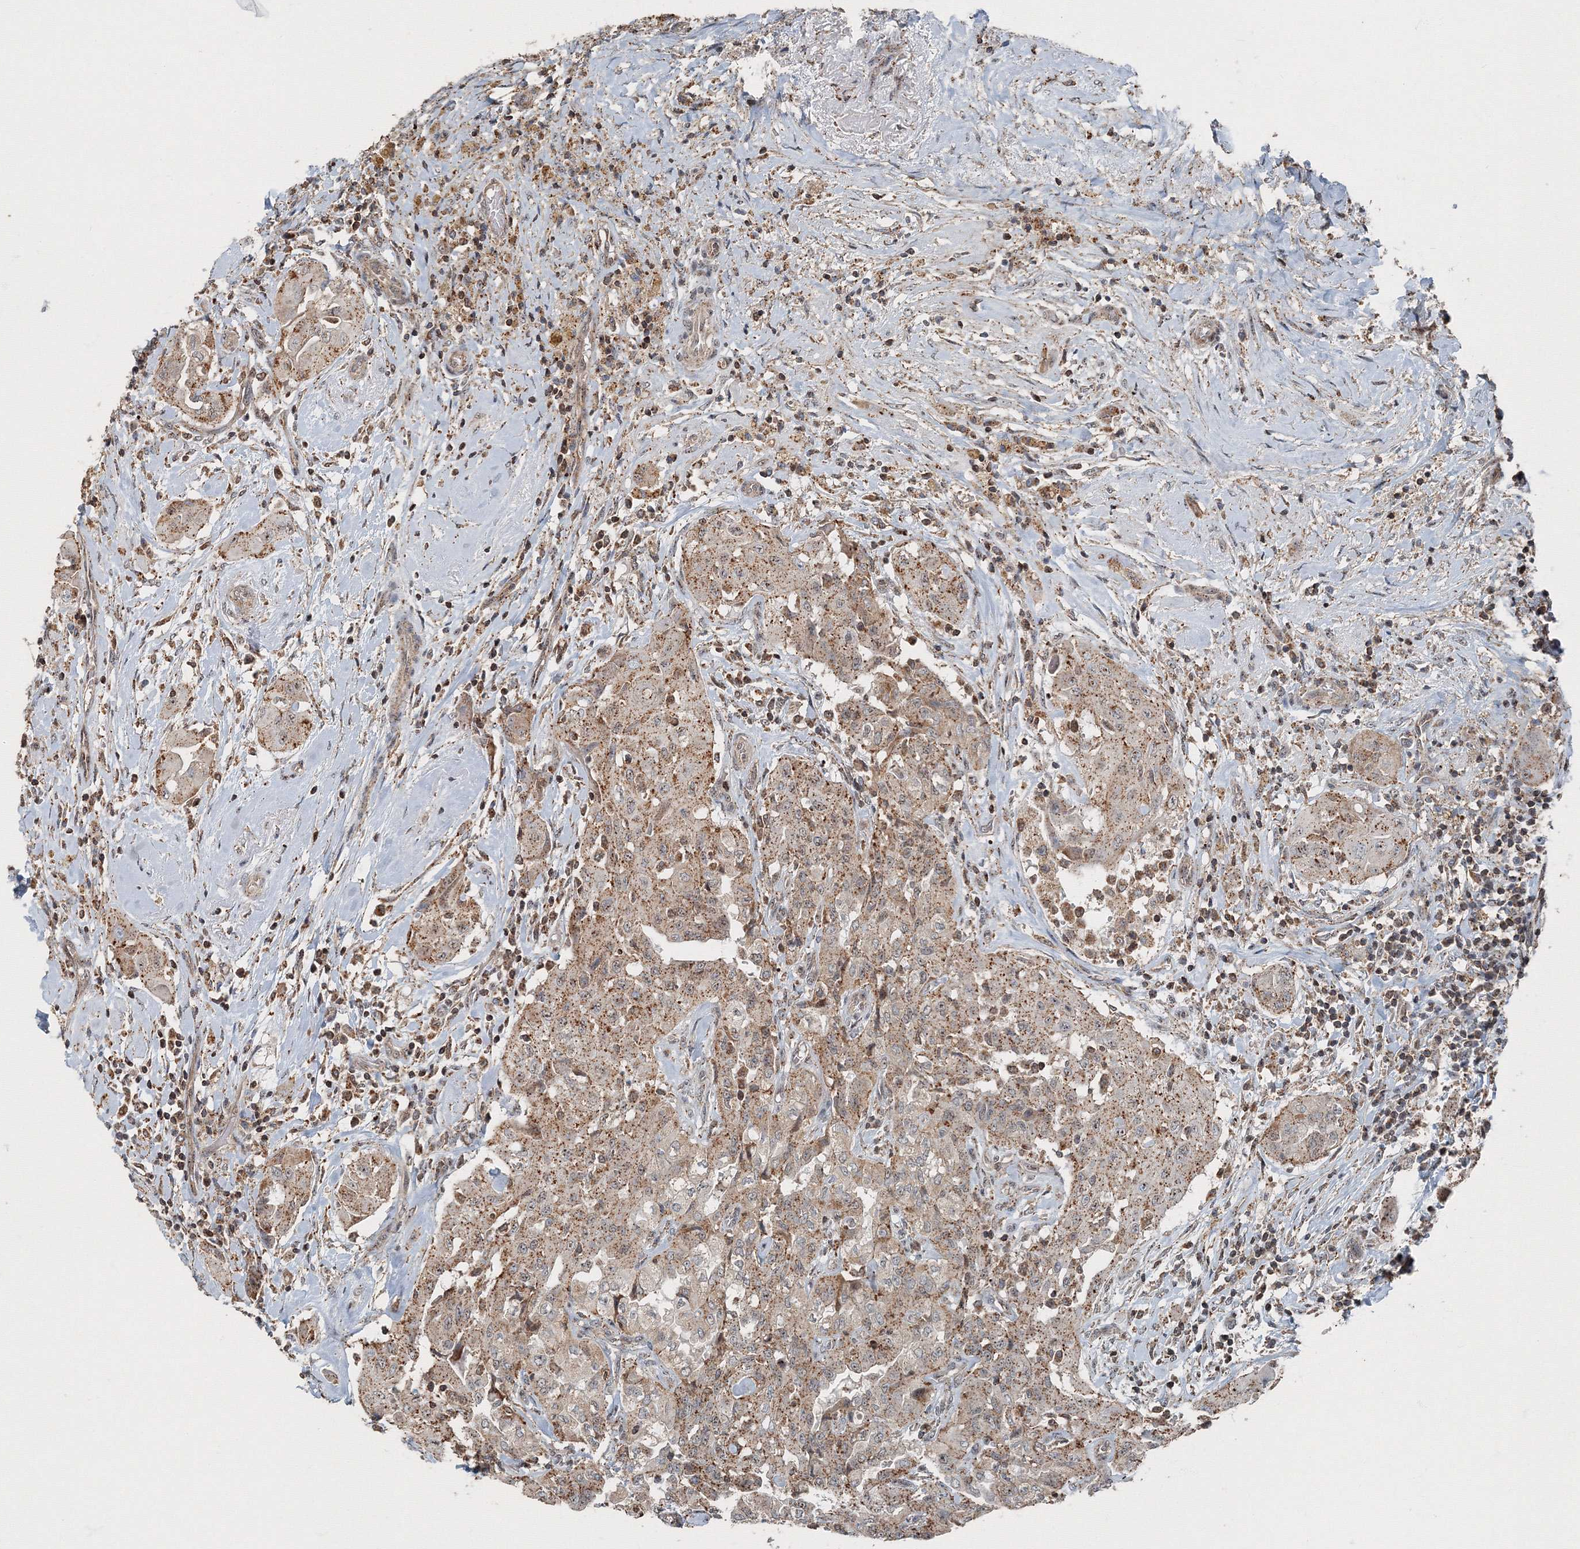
{"staining": {"intensity": "moderate", "quantity": ">75%", "location": "cytoplasmic/membranous"}, "tissue": "thyroid cancer", "cell_type": "Tumor cells", "image_type": "cancer", "snomed": [{"axis": "morphology", "description": "Papillary adenocarcinoma, NOS"}, {"axis": "topography", "description": "Thyroid gland"}], "caption": "The photomicrograph demonstrates a brown stain indicating the presence of a protein in the cytoplasmic/membranous of tumor cells in thyroid cancer (papillary adenocarcinoma). (DAB IHC with brightfield microscopy, high magnification).", "gene": "AASDH", "patient": {"sex": "female", "age": 59}}